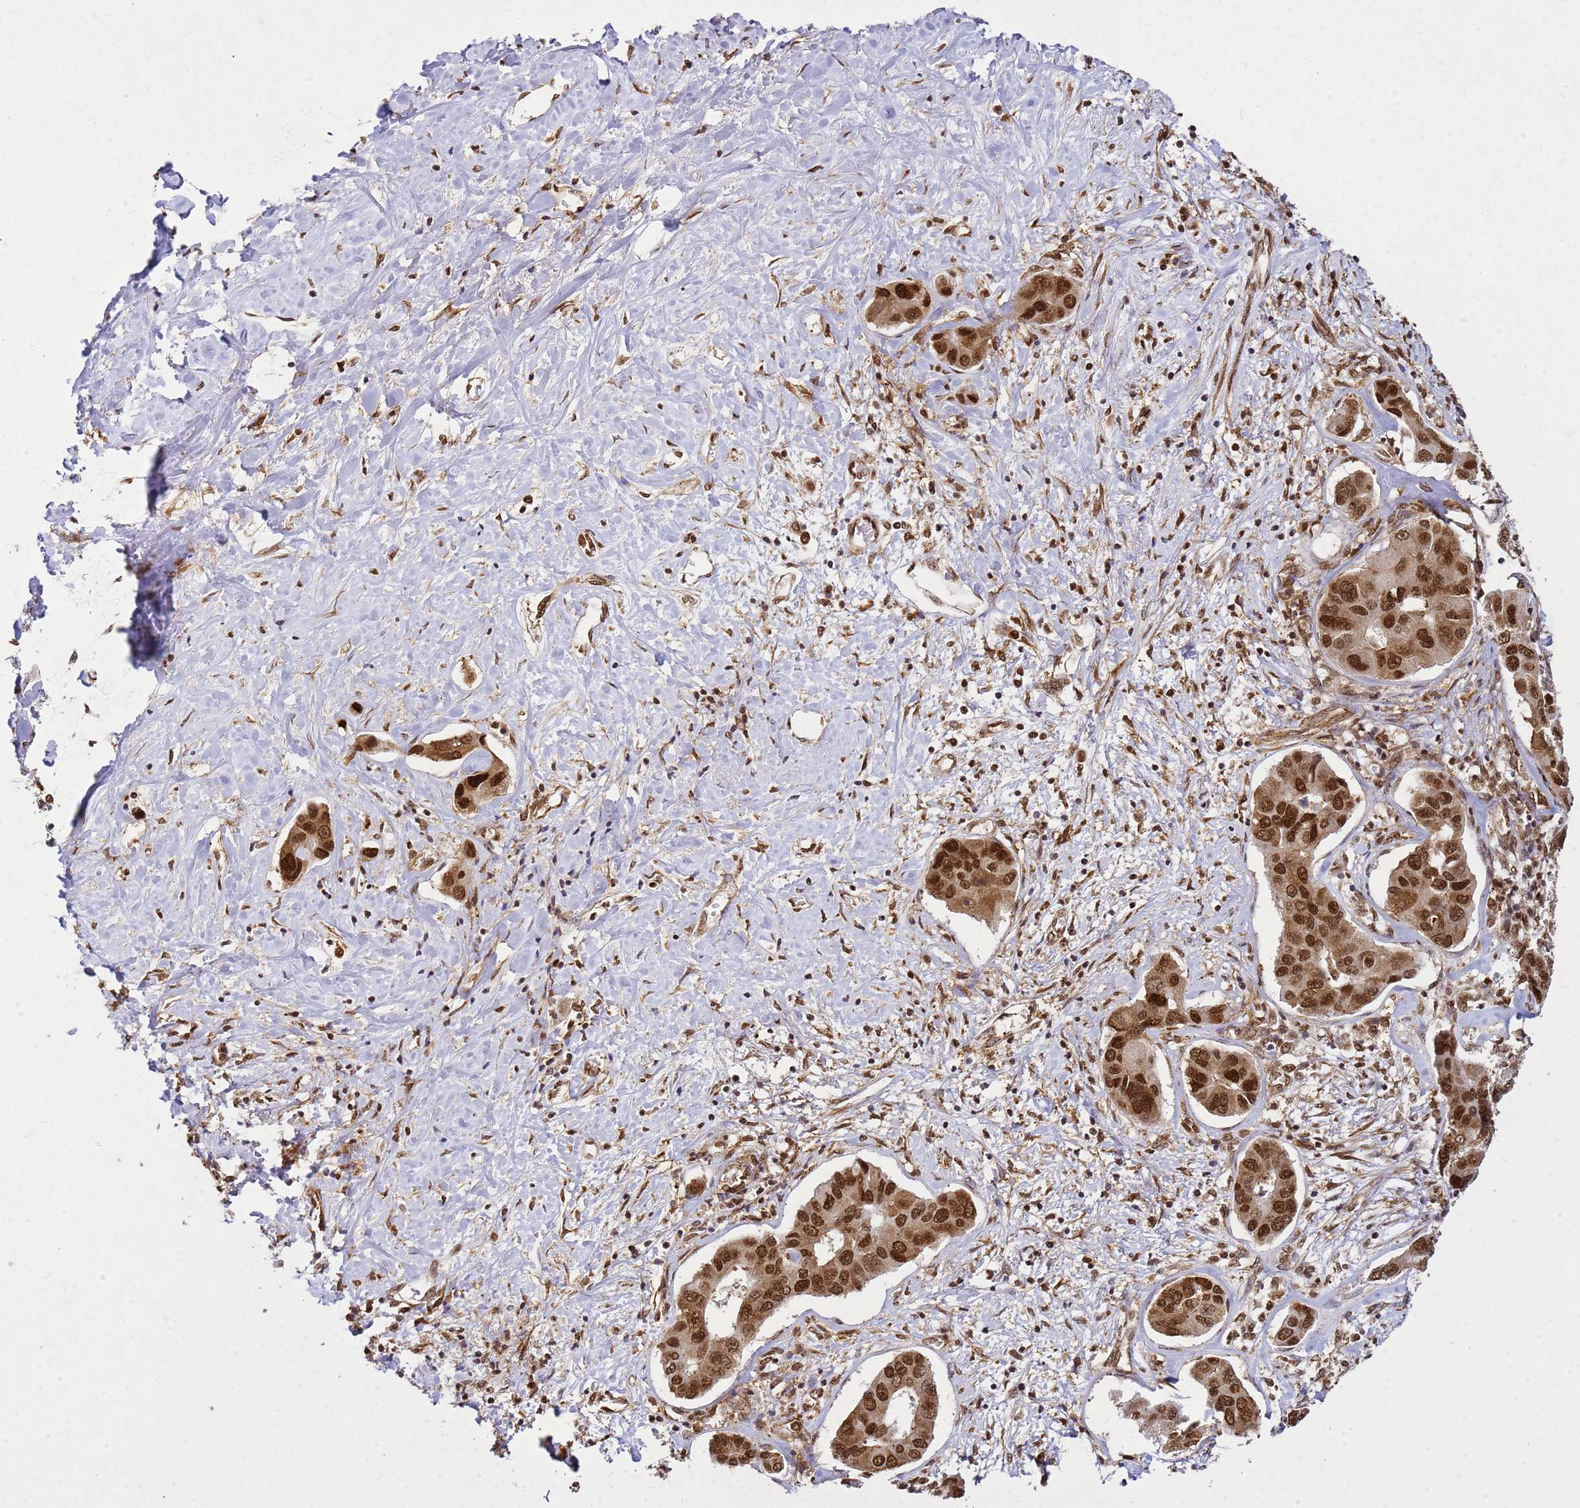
{"staining": {"intensity": "strong", "quantity": ">75%", "location": "nuclear"}, "tissue": "liver cancer", "cell_type": "Tumor cells", "image_type": "cancer", "snomed": [{"axis": "morphology", "description": "Cholangiocarcinoma"}, {"axis": "topography", "description": "Liver"}], "caption": "Liver cancer (cholangiocarcinoma) stained with a brown dye exhibits strong nuclear positive expression in approximately >75% of tumor cells.", "gene": "APEX1", "patient": {"sex": "male", "age": 59}}